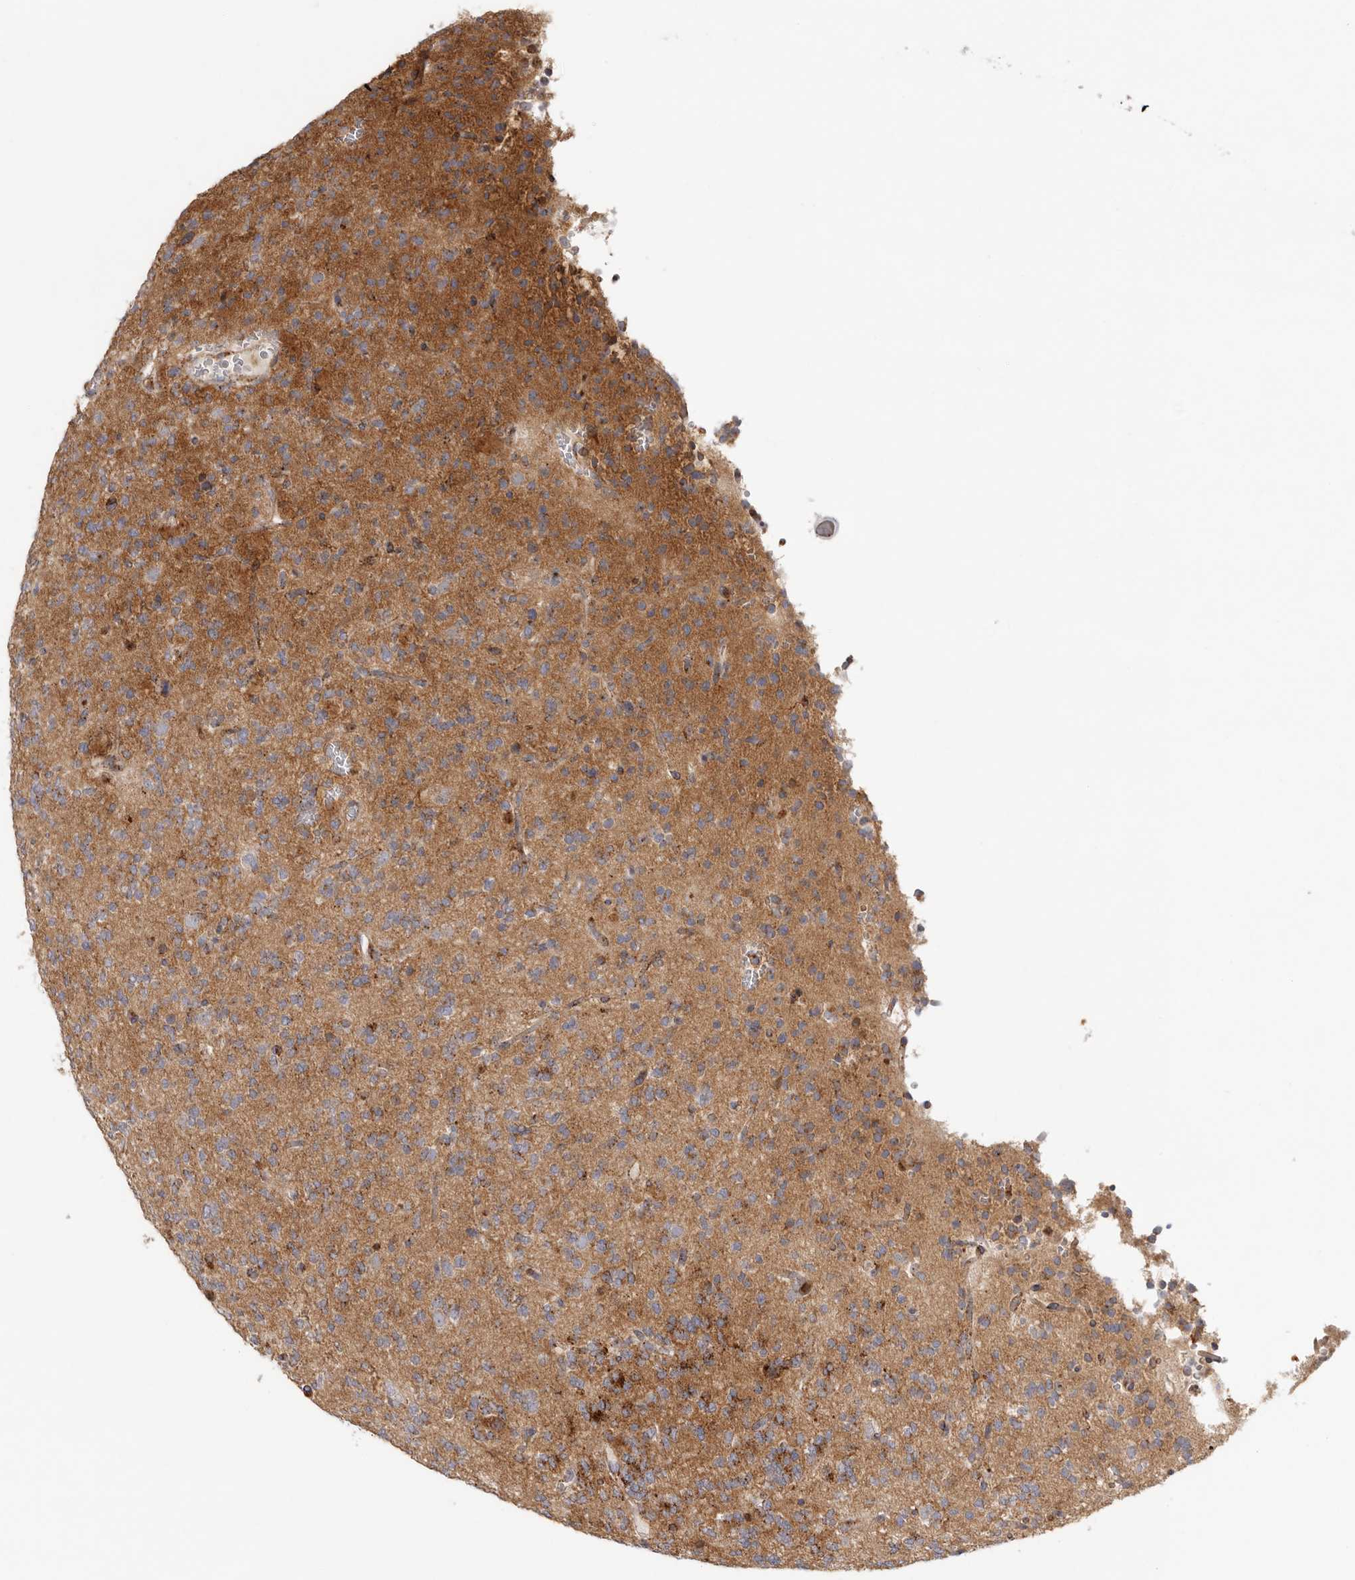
{"staining": {"intensity": "weak", "quantity": "25%-75%", "location": "cytoplasmic/membranous"}, "tissue": "glioma", "cell_type": "Tumor cells", "image_type": "cancer", "snomed": [{"axis": "morphology", "description": "Glioma, malignant, Low grade"}, {"axis": "topography", "description": "Brain"}], "caption": "Tumor cells demonstrate low levels of weak cytoplasmic/membranous staining in about 25%-75% of cells in glioma. Immunohistochemistry (ihc) stains the protein of interest in brown and the nuclei are stained blue.", "gene": "GRN", "patient": {"sex": "male", "age": 38}}